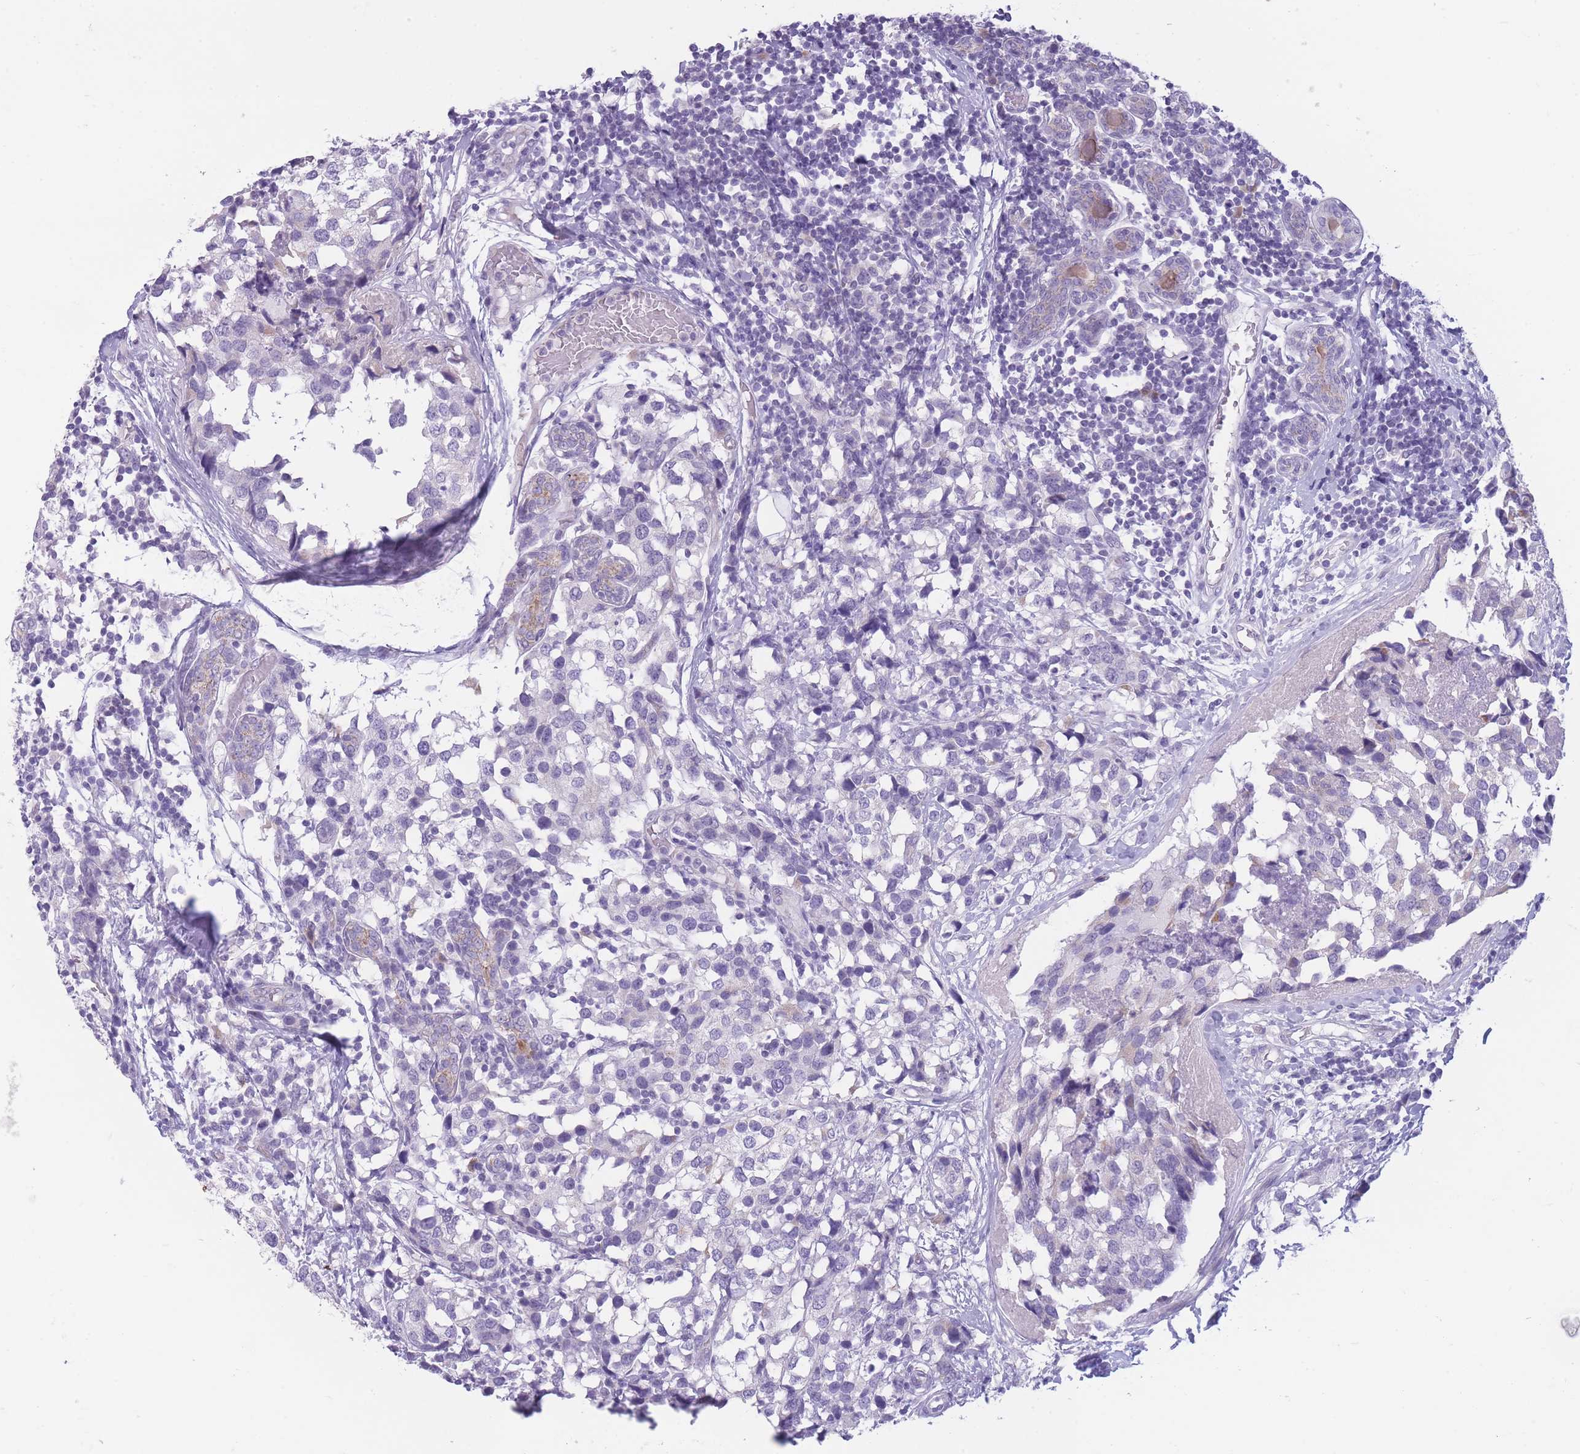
{"staining": {"intensity": "negative", "quantity": "none", "location": "none"}, "tissue": "breast cancer", "cell_type": "Tumor cells", "image_type": "cancer", "snomed": [{"axis": "morphology", "description": "Lobular carcinoma"}, {"axis": "topography", "description": "Breast"}], "caption": "DAB (3,3'-diaminobenzidine) immunohistochemical staining of lobular carcinoma (breast) displays no significant expression in tumor cells.", "gene": "DCANP1", "patient": {"sex": "female", "age": 59}}